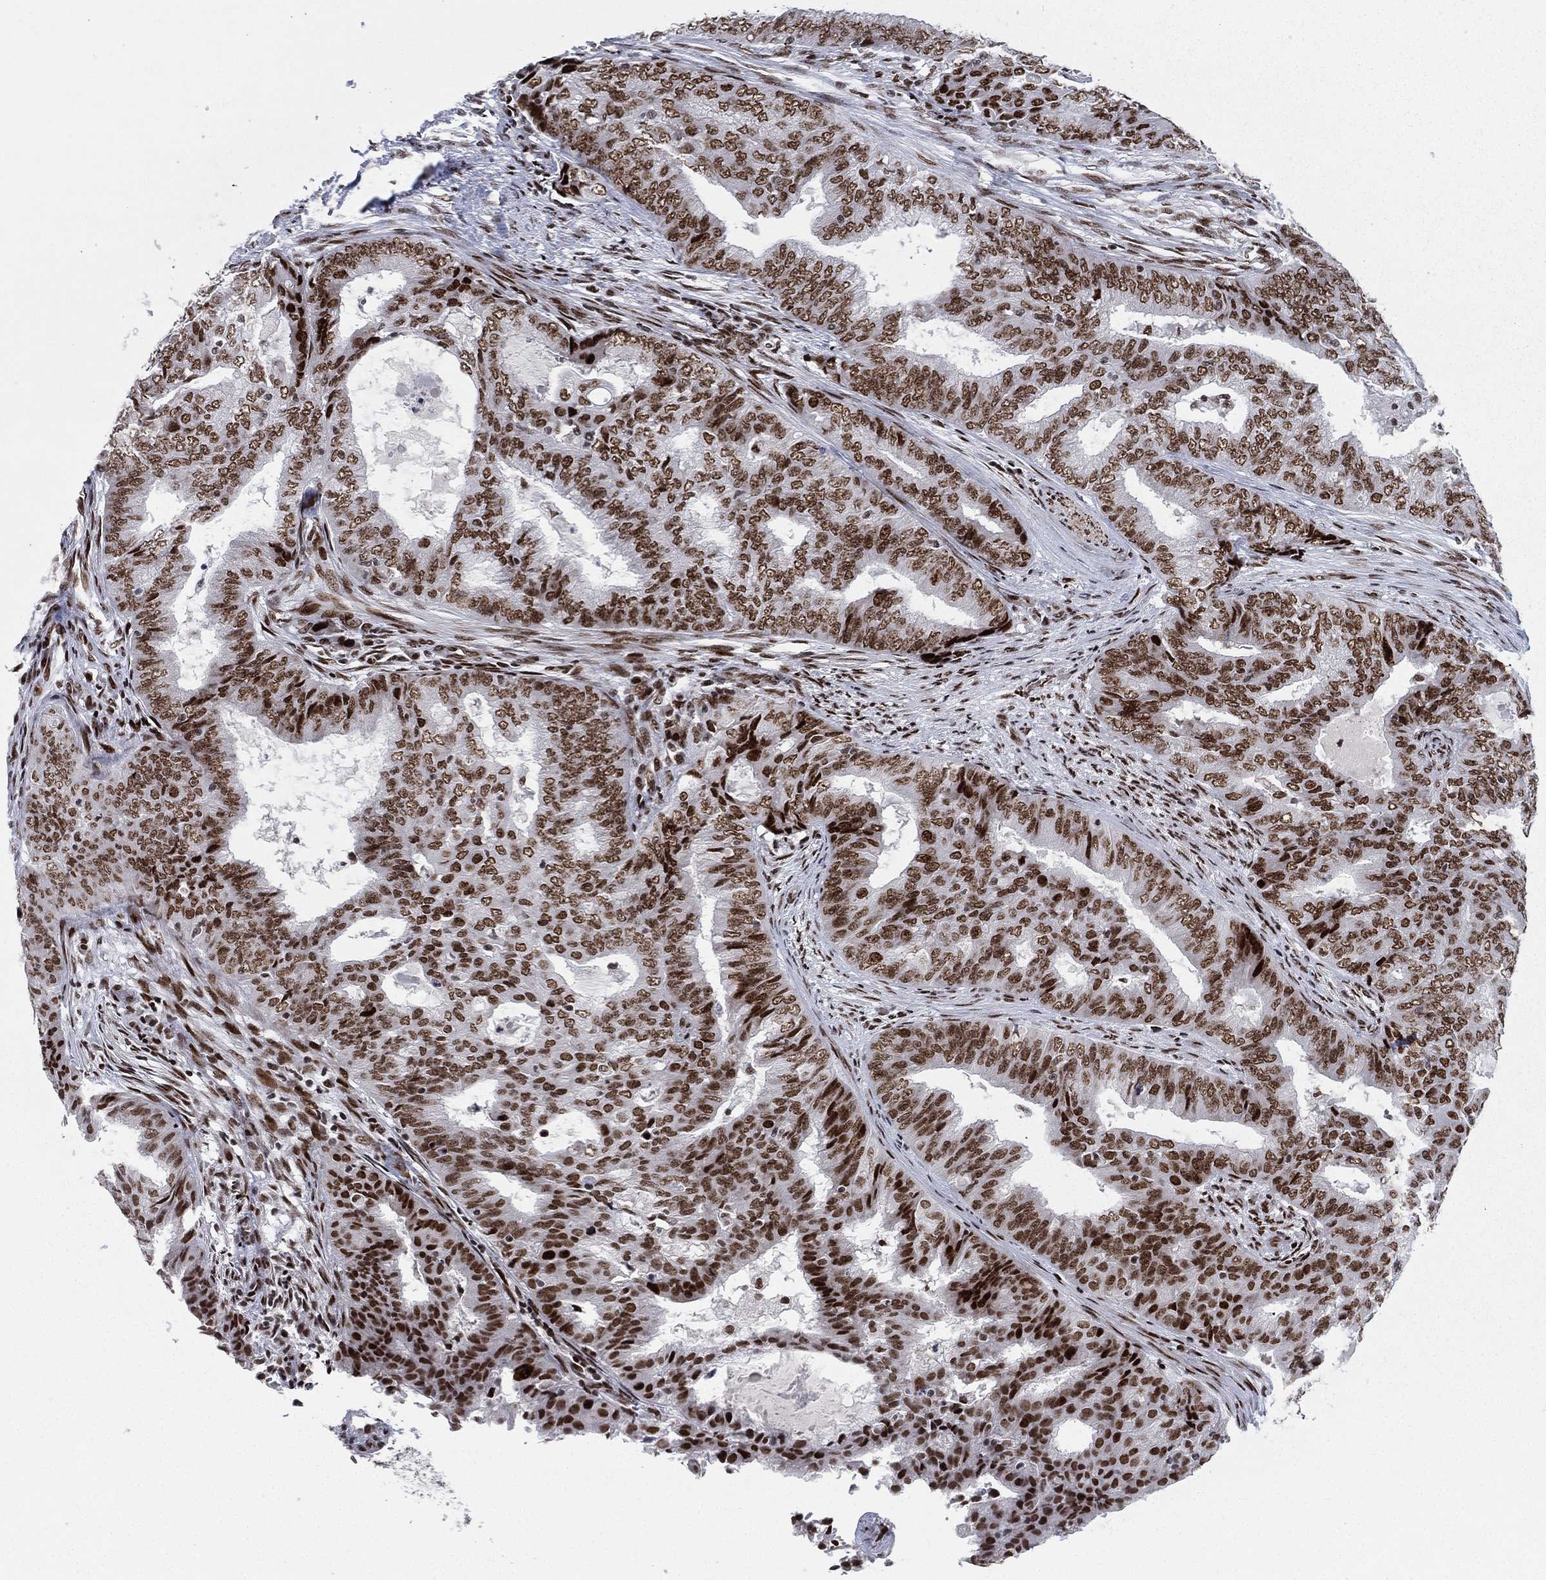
{"staining": {"intensity": "moderate", "quantity": ">75%", "location": "nuclear"}, "tissue": "endometrial cancer", "cell_type": "Tumor cells", "image_type": "cancer", "snomed": [{"axis": "morphology", "description": "Adenocarcinoma, NOS"}, {"axis": "topography", "description": "Endometrium"}], "caption": "Tumor cells reveal moderate nuclear positivity in about >75% of cells in adenocarcinoma (endometrial).", "gene": "RTF1", "patient": {"sex": "female", "age": 62}}